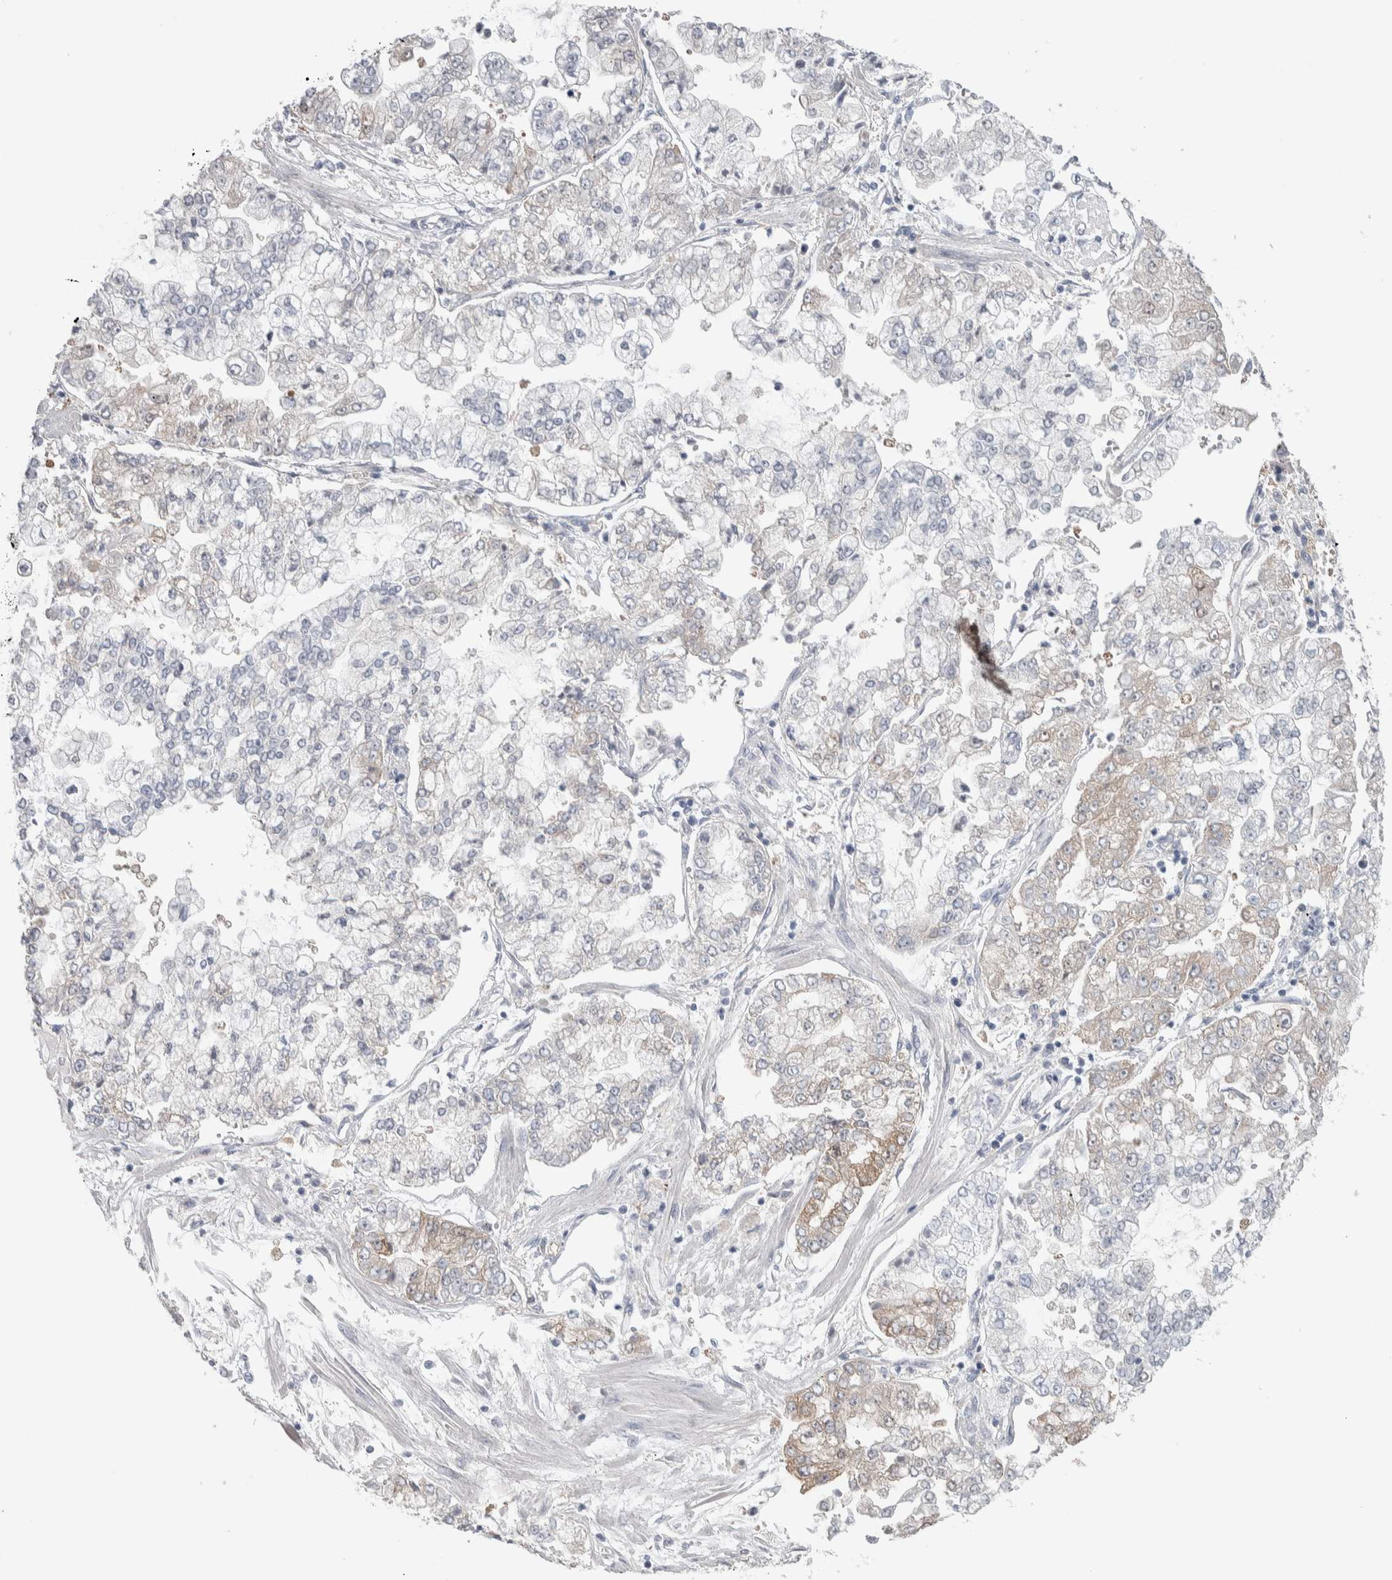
{"staining": {"intensity": "weak", "quantity": "<25%", "location": "cytoplasmic/membranous"}, "tissue": "stomach cancer", "cell_type": "Tumor cells", "image_type": "cancer", "snomed": [{"axis": "morphology", "description": "Adenocarcinoma, NOS"}, {"axis": "topography", "description": "Stomach"}], "caption": "Stomach cancer was stained to show a protein in brown. There is no significant expression in tumor cells. (DAB immunohistochemistry with hematoxylin counter stain).", "gene": "GPHN", "patient": {"sex": "male", "age": 76}}